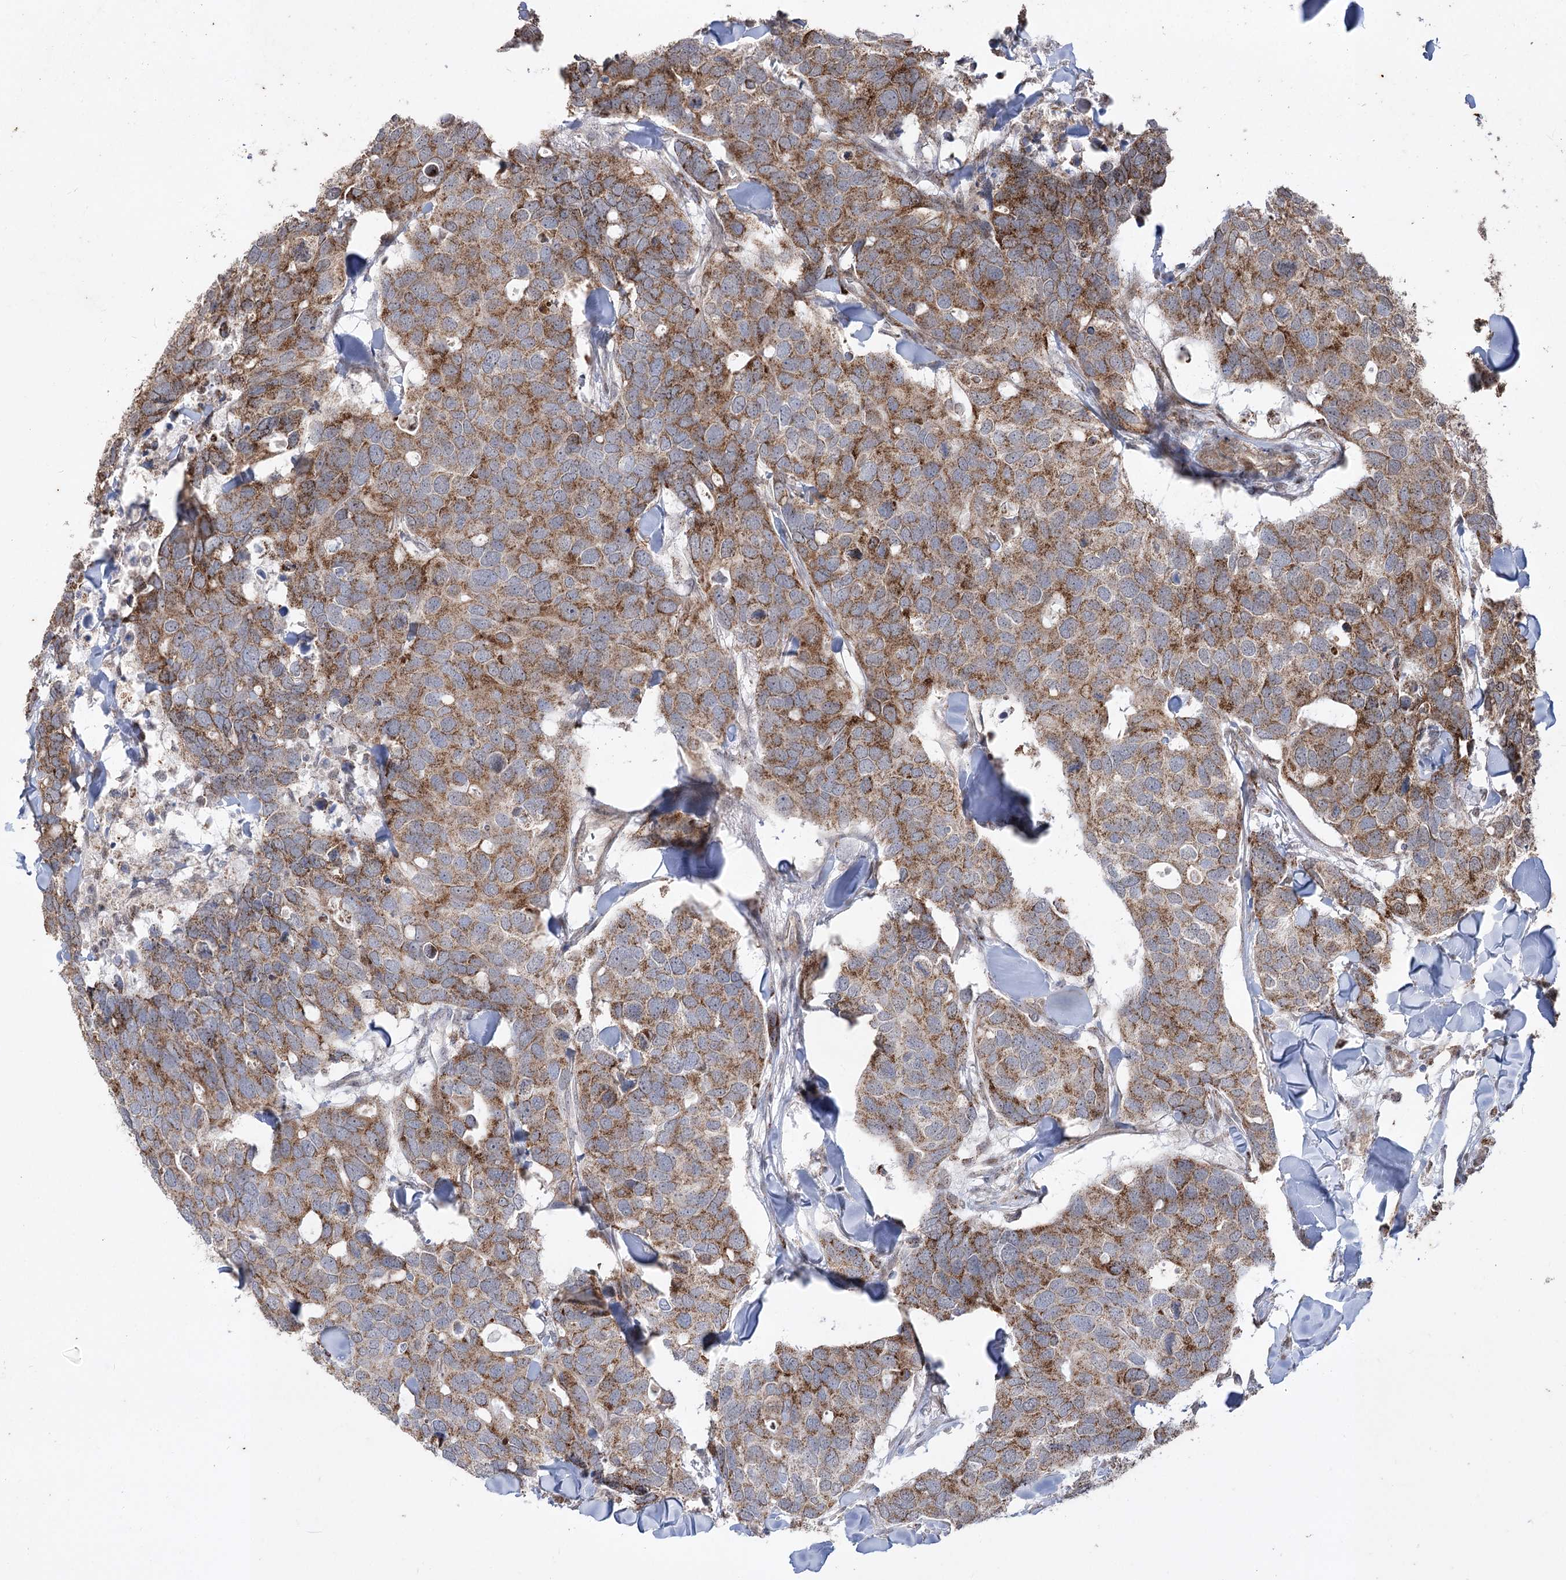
{"staining": {"intensity": "strong", "quantity": ">75%", "location": "cytoplasmic/membranous"}, "tissue": "breast cancer", "cell_type": "Tumor cells", "image_type": "cancer", "snomed": [{"axis": "morphology", "description": "Duct carcinoma"}, {"axis": "topography", "description": "Breast"}], "caption": "An immunohistochemistry photomicrograph of neoplastic tissue is shown. Protein staining in brown highlights strong cytoplasmic/membranous positivity in invasive ductal carcinoma (breast) within tumor cells.", "gene": "ZSCAN23", "patient": {"sex": "female", "age": 83}}